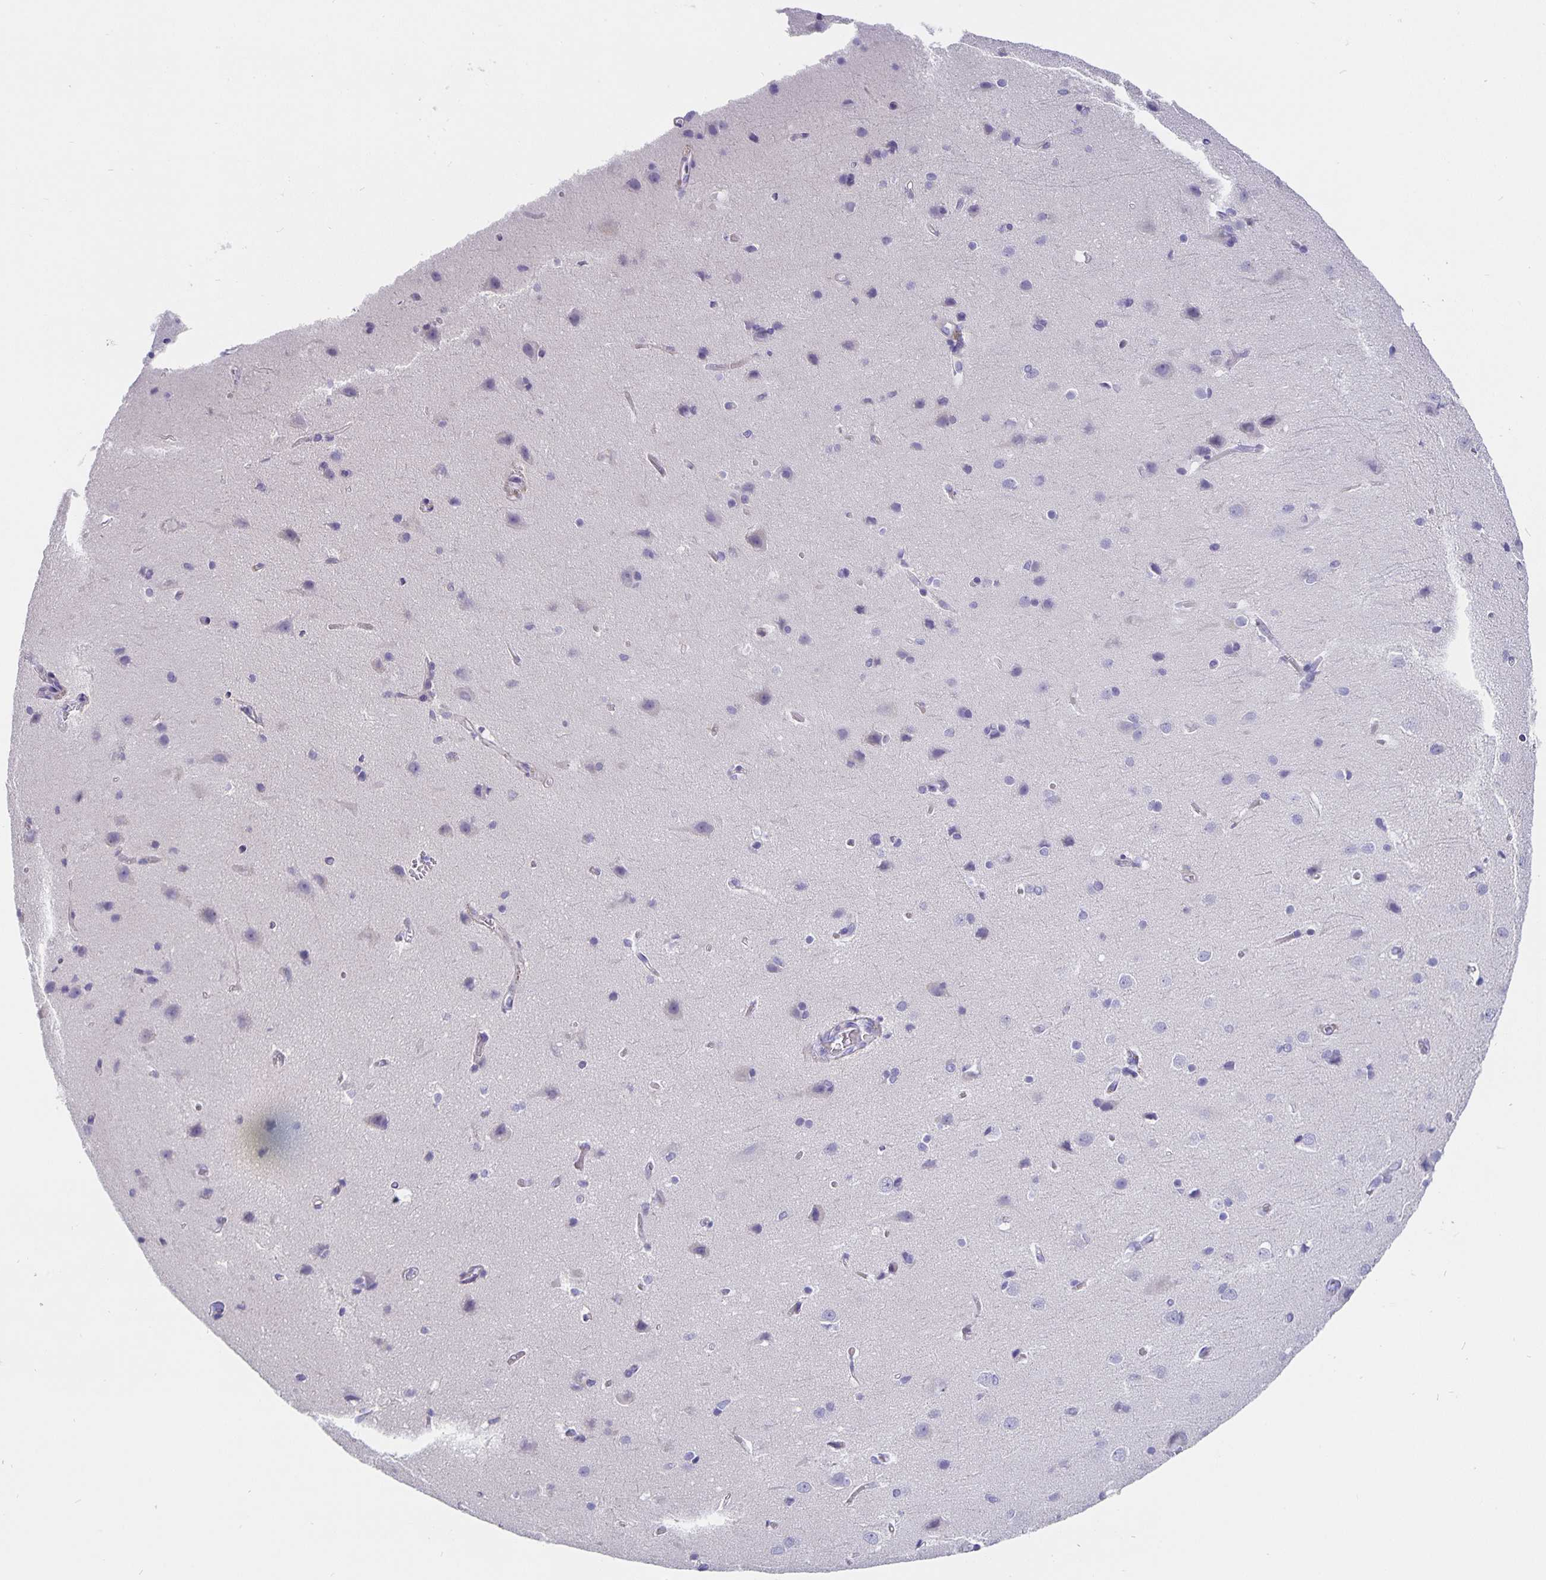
{"staining": {"intensity": "negative", "quantity": "none", "location": "none"}, "tissue": "cerebral cortex", "cell_type": "Endothelial cells", "image_type": "normal", "snomed": [{"axis": "morphology", "description": "Normal tissue, NOS"}, {"axis": "topography", "description": "Cerebral cortex"}], "caption": "IHC photomicrograph of normal cerebral cortex: cerebral cortex stained with DAB displays no significant protein expression in endothelial cells. Nuclei are stained in blue.", "gene": "CFAP74", "patient": {"sex": "male", "age": 37}}